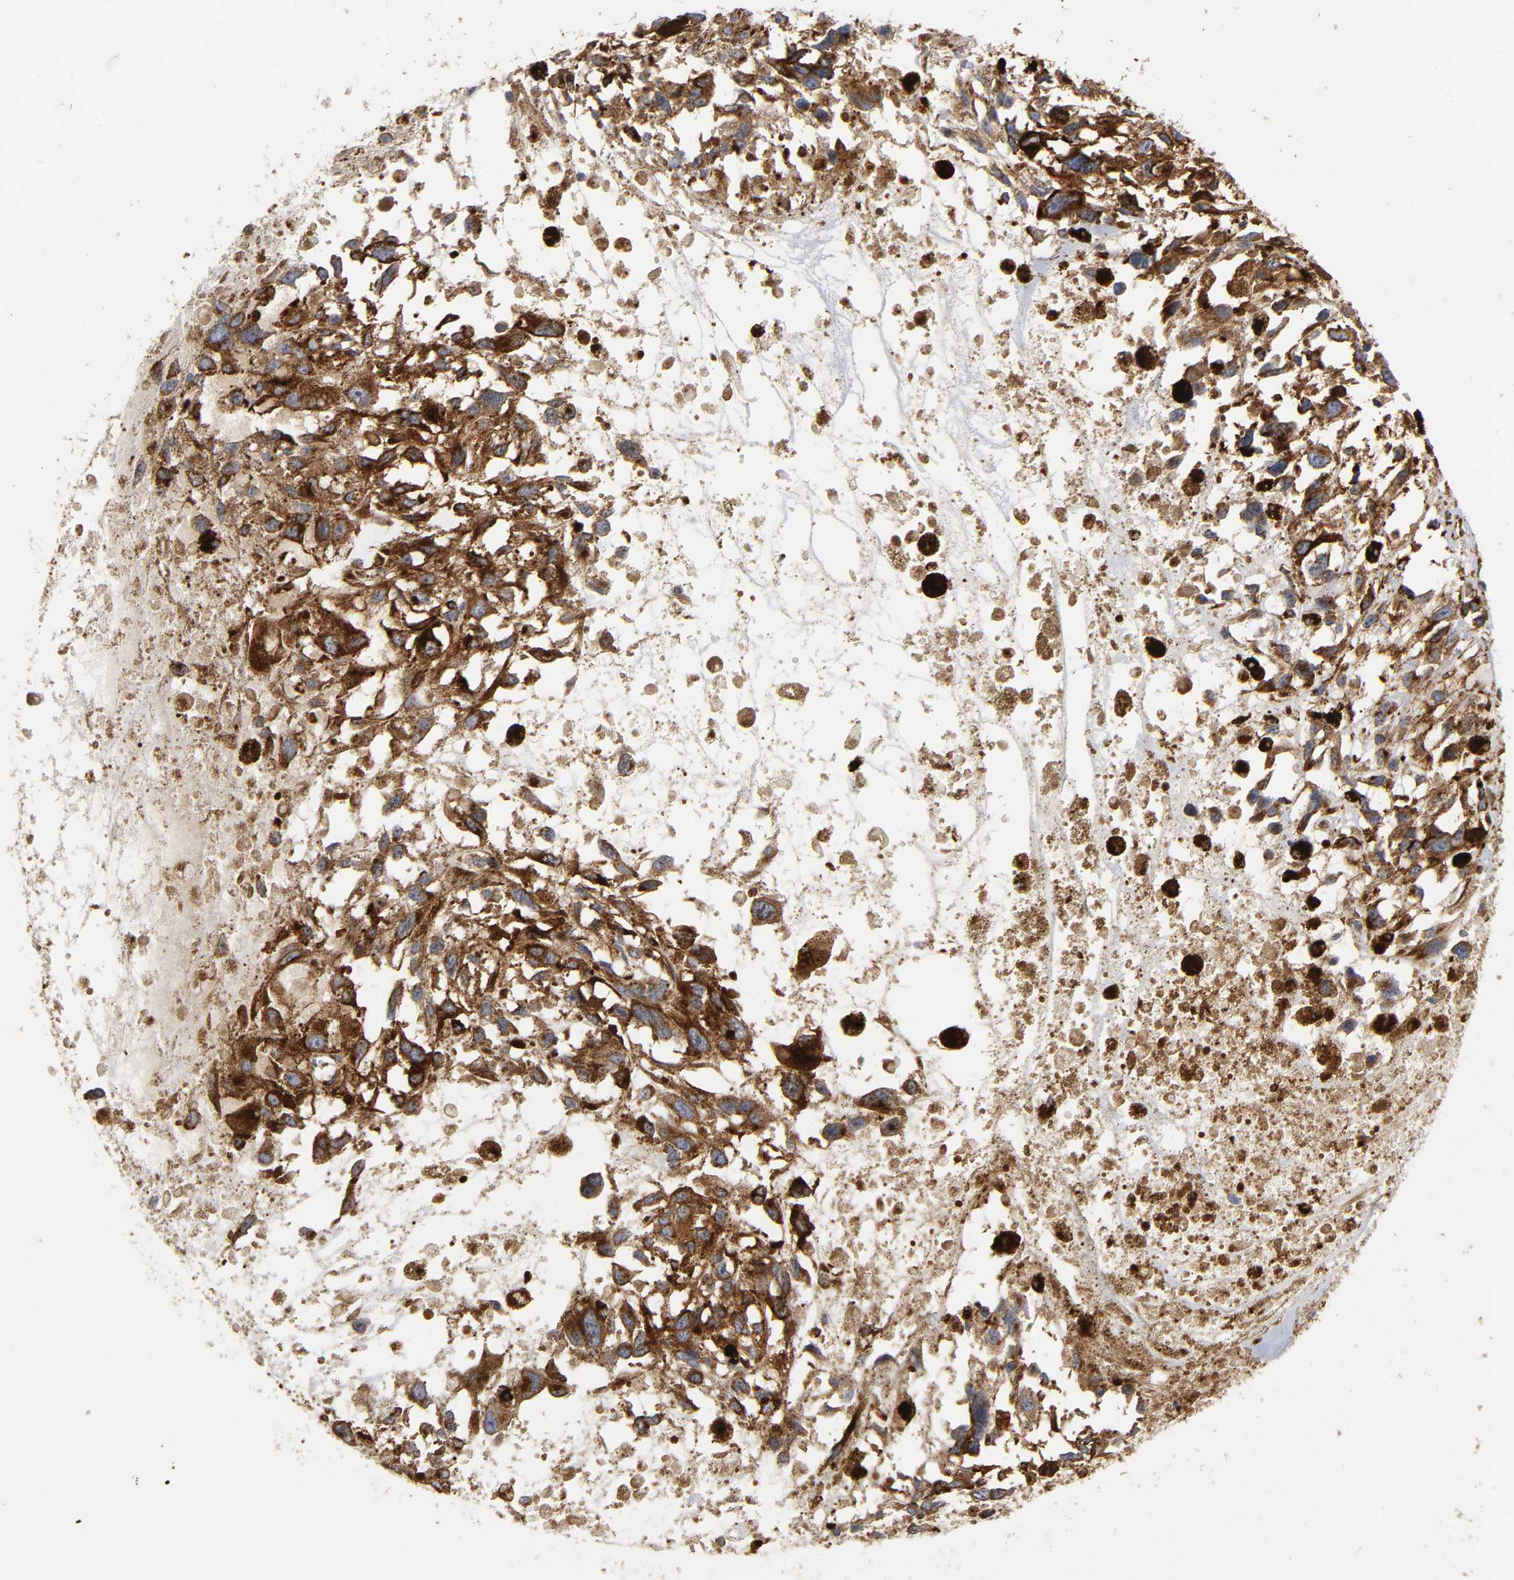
{"staining": {"intensity": "strong", "quantity": ">75%", "location": "cytoplasmic/membranous"}, "tissue": "melanoma", "cell_type": "Tumor cells", "image_type": "cancer", "snomed": [{"axis": "morphology", "description": "Malignant melanoma, Metastatic site"}, {"axis": "topography", "description": "Lymph node"}], "caption": "IHC staining of melanoma, which displays high levels of strong cytoplasmic/membranous positivity in approximately >75% of tumor cells indicating strong cytoplasmic/membranous protein staining. The staining was performed using DAB (3,3'-diaminobenzidine) (brown) for protein detection and nuclei were counterstained in hematoxylin (blue).", "gene": "PSAP", "patient": {"sex": "male", "age": 59}}